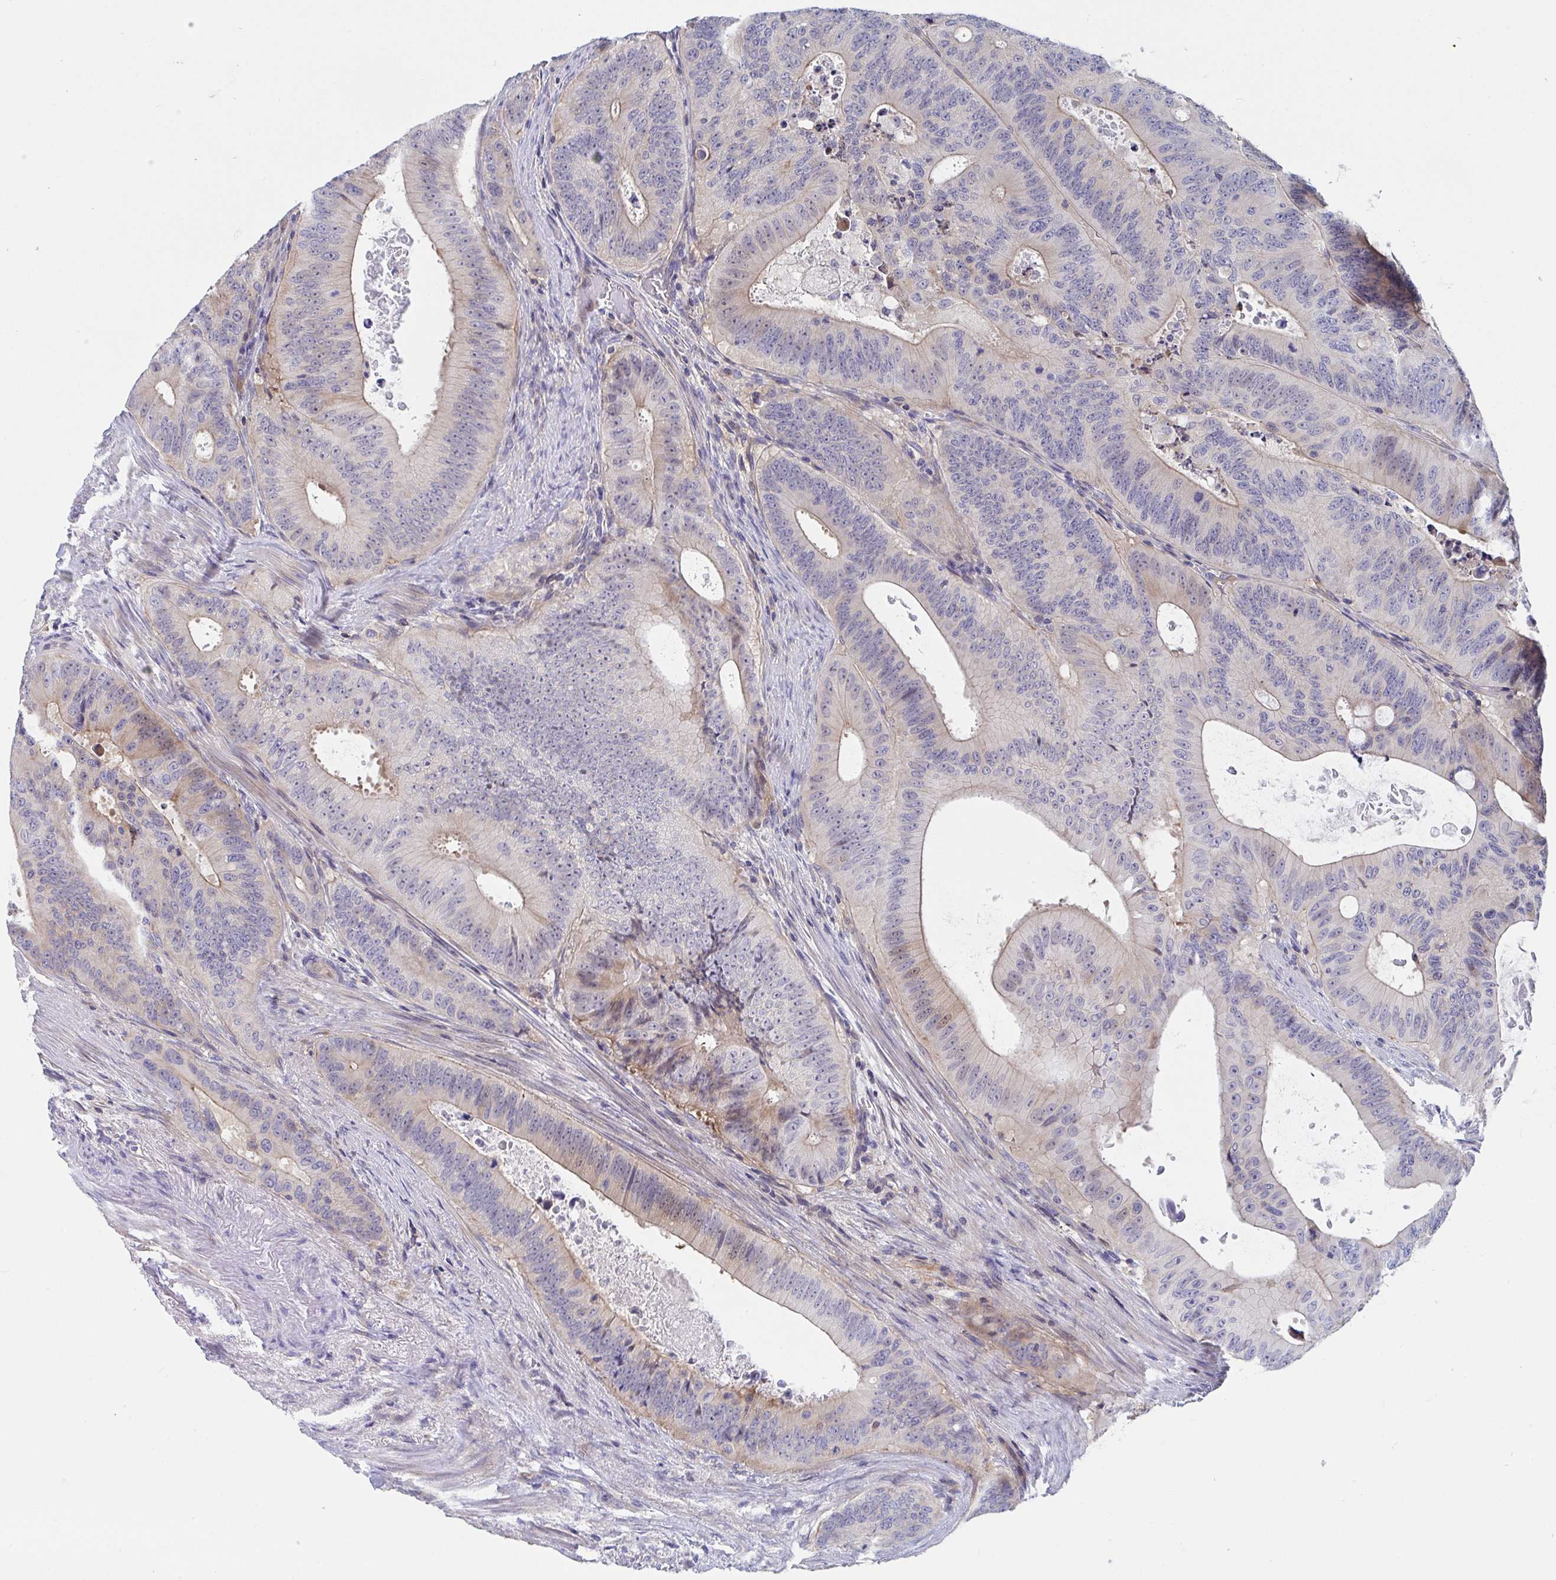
{"staining": {"intensity": "moderate", "quantity": "<25%", "location": "cytoplasmic/membranous"}, "tissue": "colorectal cancer", "cell_type": "Tumor cells", "image_type": "cancer", "snomed": [{"axis": "morphology", "description": "Adenocarcinoma, NOS"}, {"axis": "topography", "description": "Colon"}], "caption": "Adenocarcinoma (colorectal) was stained to show a protein in brown. There is low levels of moderate cytoplasmic/membranous staining in about <25% of tumor cells.", "gene": "P2RX3", "patient": {"sex": "male", "age": 62}}